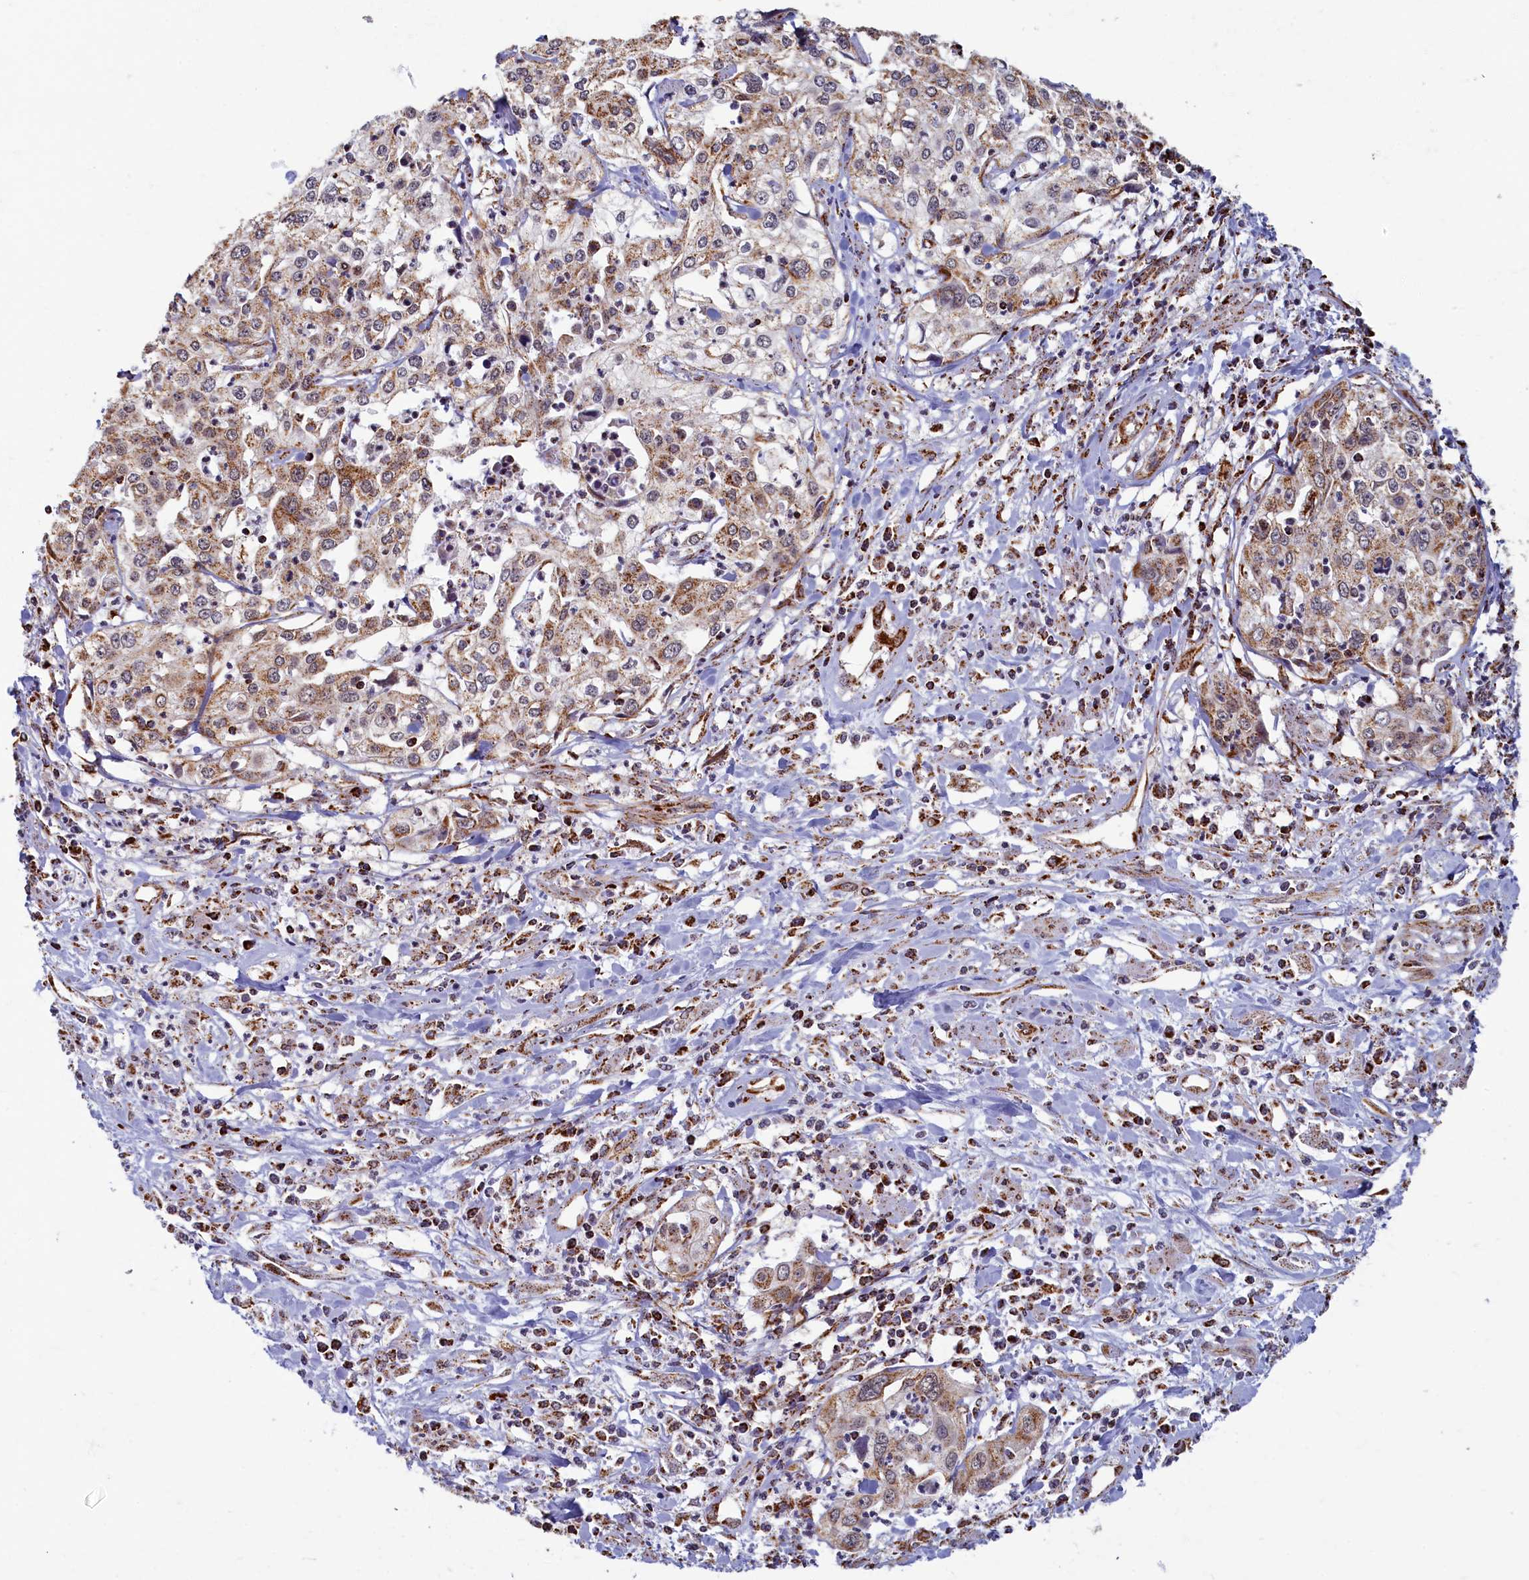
{"staining": {"intensity": "moderate", "quantity": ">75%", "location": "cytoplasmic/membranous"}, "tissue": "cervical cancer", "cell_type": "Tumor cells", "image_type": "cancer", "snomed": [{"axis": "morphology", "description": "Squamous cell carcinoma, NOS"}, {"axis": "topography", "description": "Cervix"}], "caption": "Cervical squamous cell carcinoma tissue demonstrates moderate cytoplasmic/membranous expression in about >75% of tumor cells", "gene": "SPR", "patient": {"sex": "female", "age": 31}}